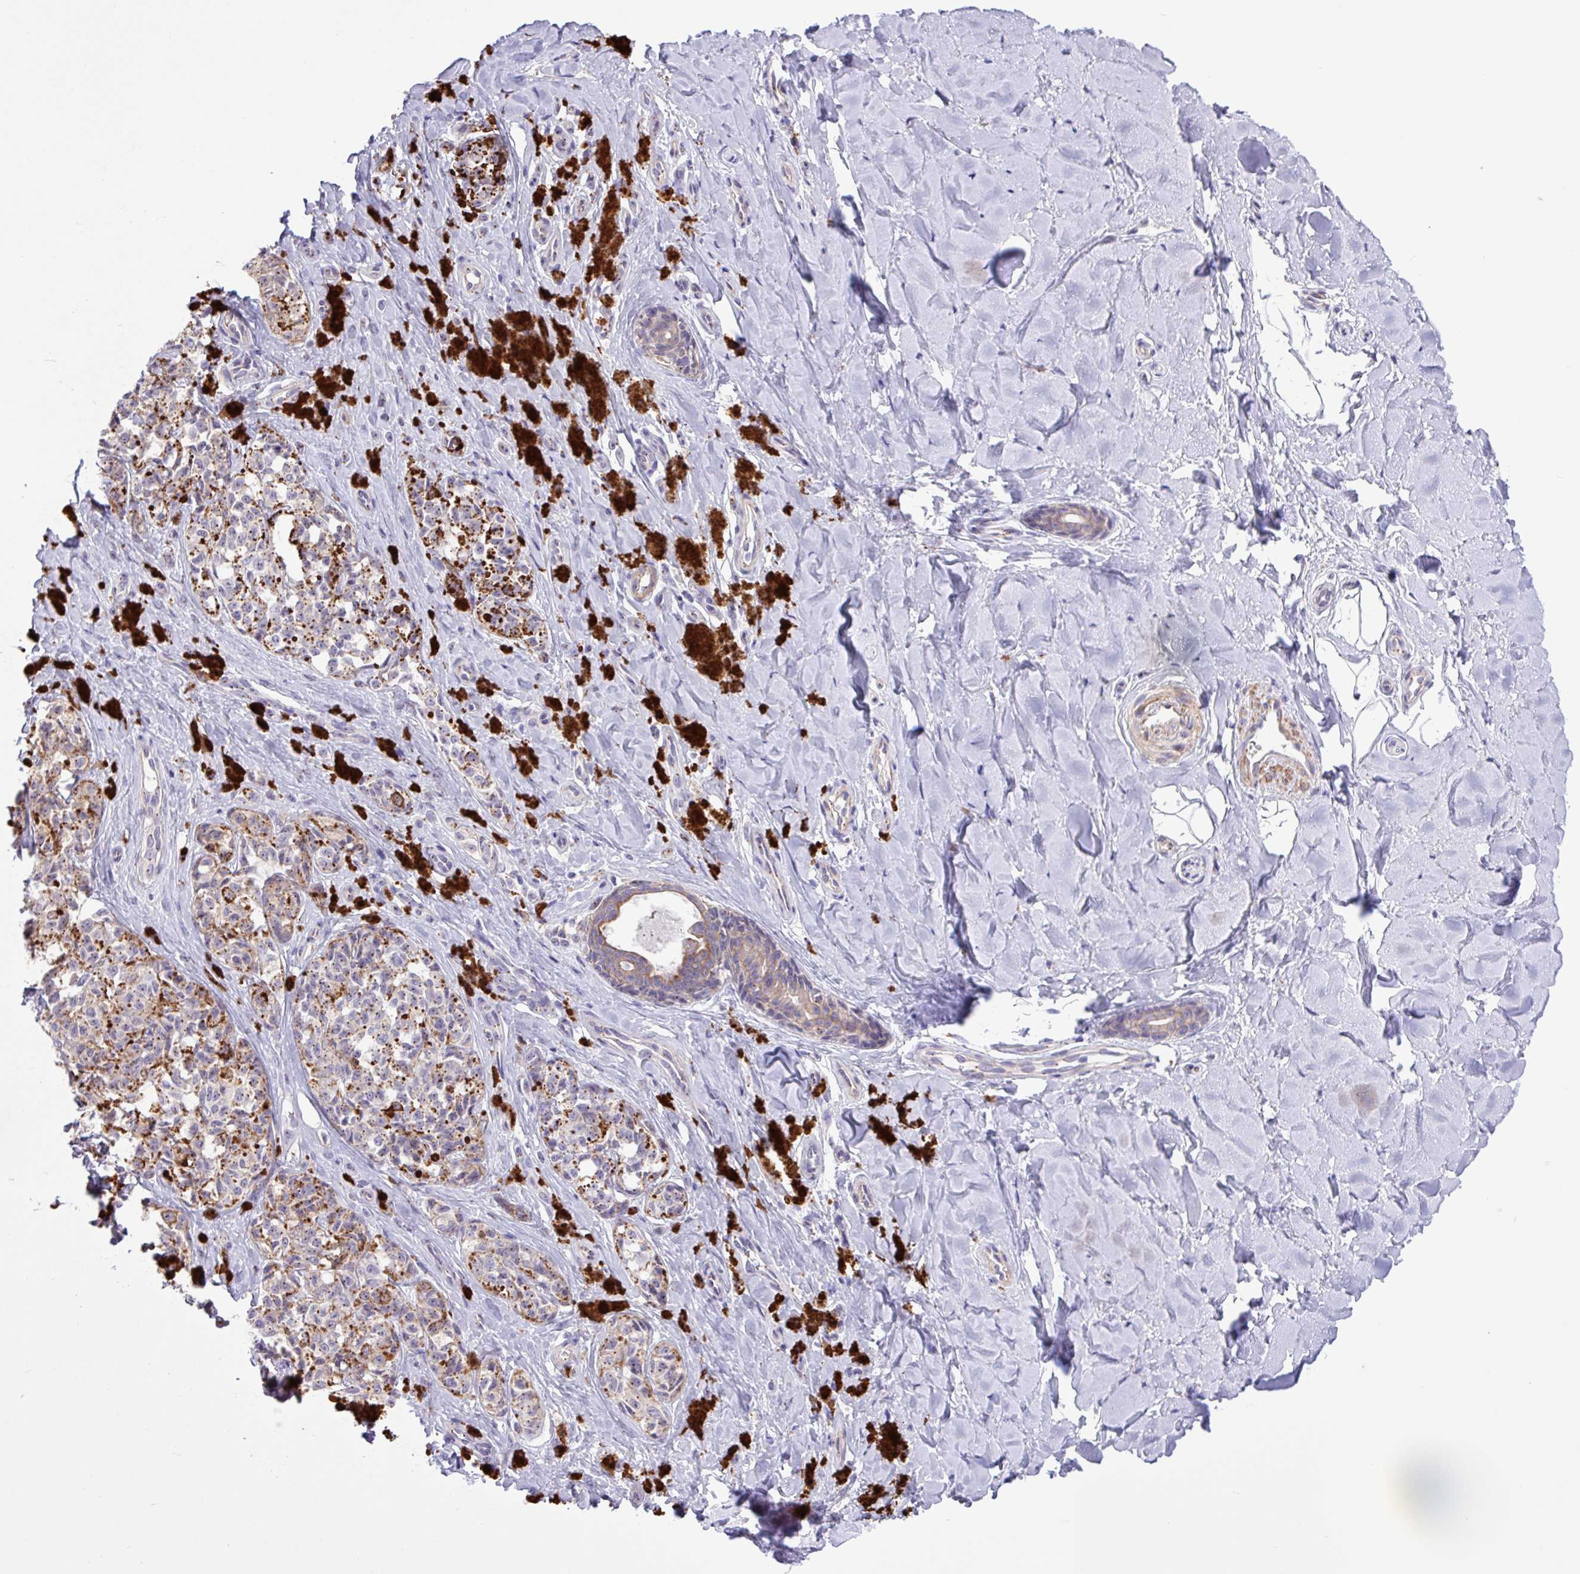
{"staining": {"intensity": "negative", "quantity": "none", "location": "none"}, "tissue": "melanoma", "cell_type": "Tumor cells", "image_type": "cancer", "snomed": [{"axis": "morphology", "description": "Malignant melanoma, NOS"}, {"axis": "topography", "description": "Skin"}], "caption": "Tumor cells show no significant expression in melanoma.", "gene": "SPINK8", "patient": {"sex": "female", "age": 65}}